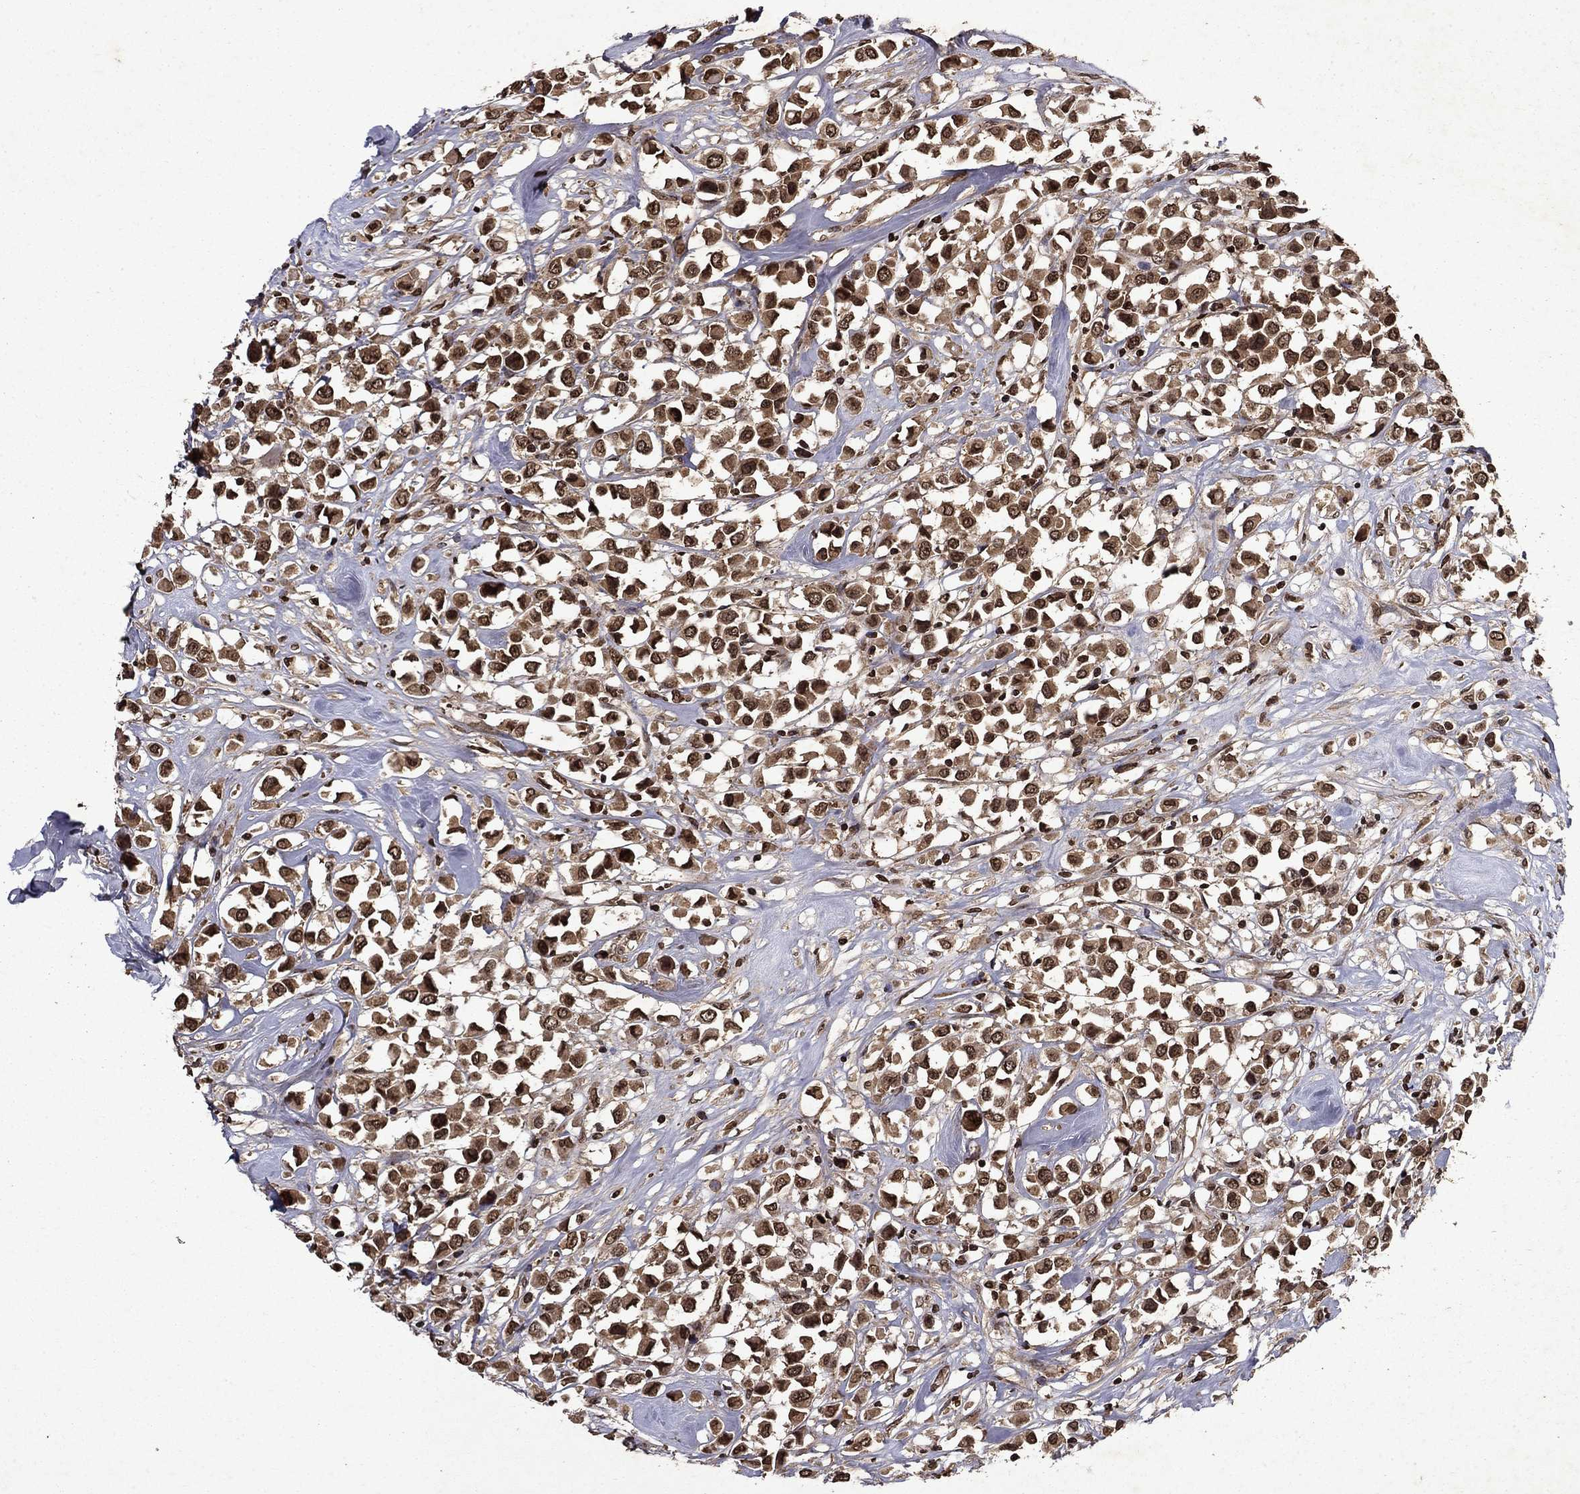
{"staining": {"intensity": "strong", "quantity": ">75%", "location": "cytoplasmic/membranous,nuclear"}, "tissue": "breast cancer", "cell_type": "Tumor cells", "image_type": "cancer", "snomed": [{"axis": "morphology", "description": "Duct carcinoma"}, {"axis": "topography", "description": "Breast"}], "caption": "A brown stain labels strong cytoplasmic/membranous and nuclear expression of a protein in human breast cancer tumor cells.", "gene": "PIN4", "patient": {"sex": "female", "age": 61}}